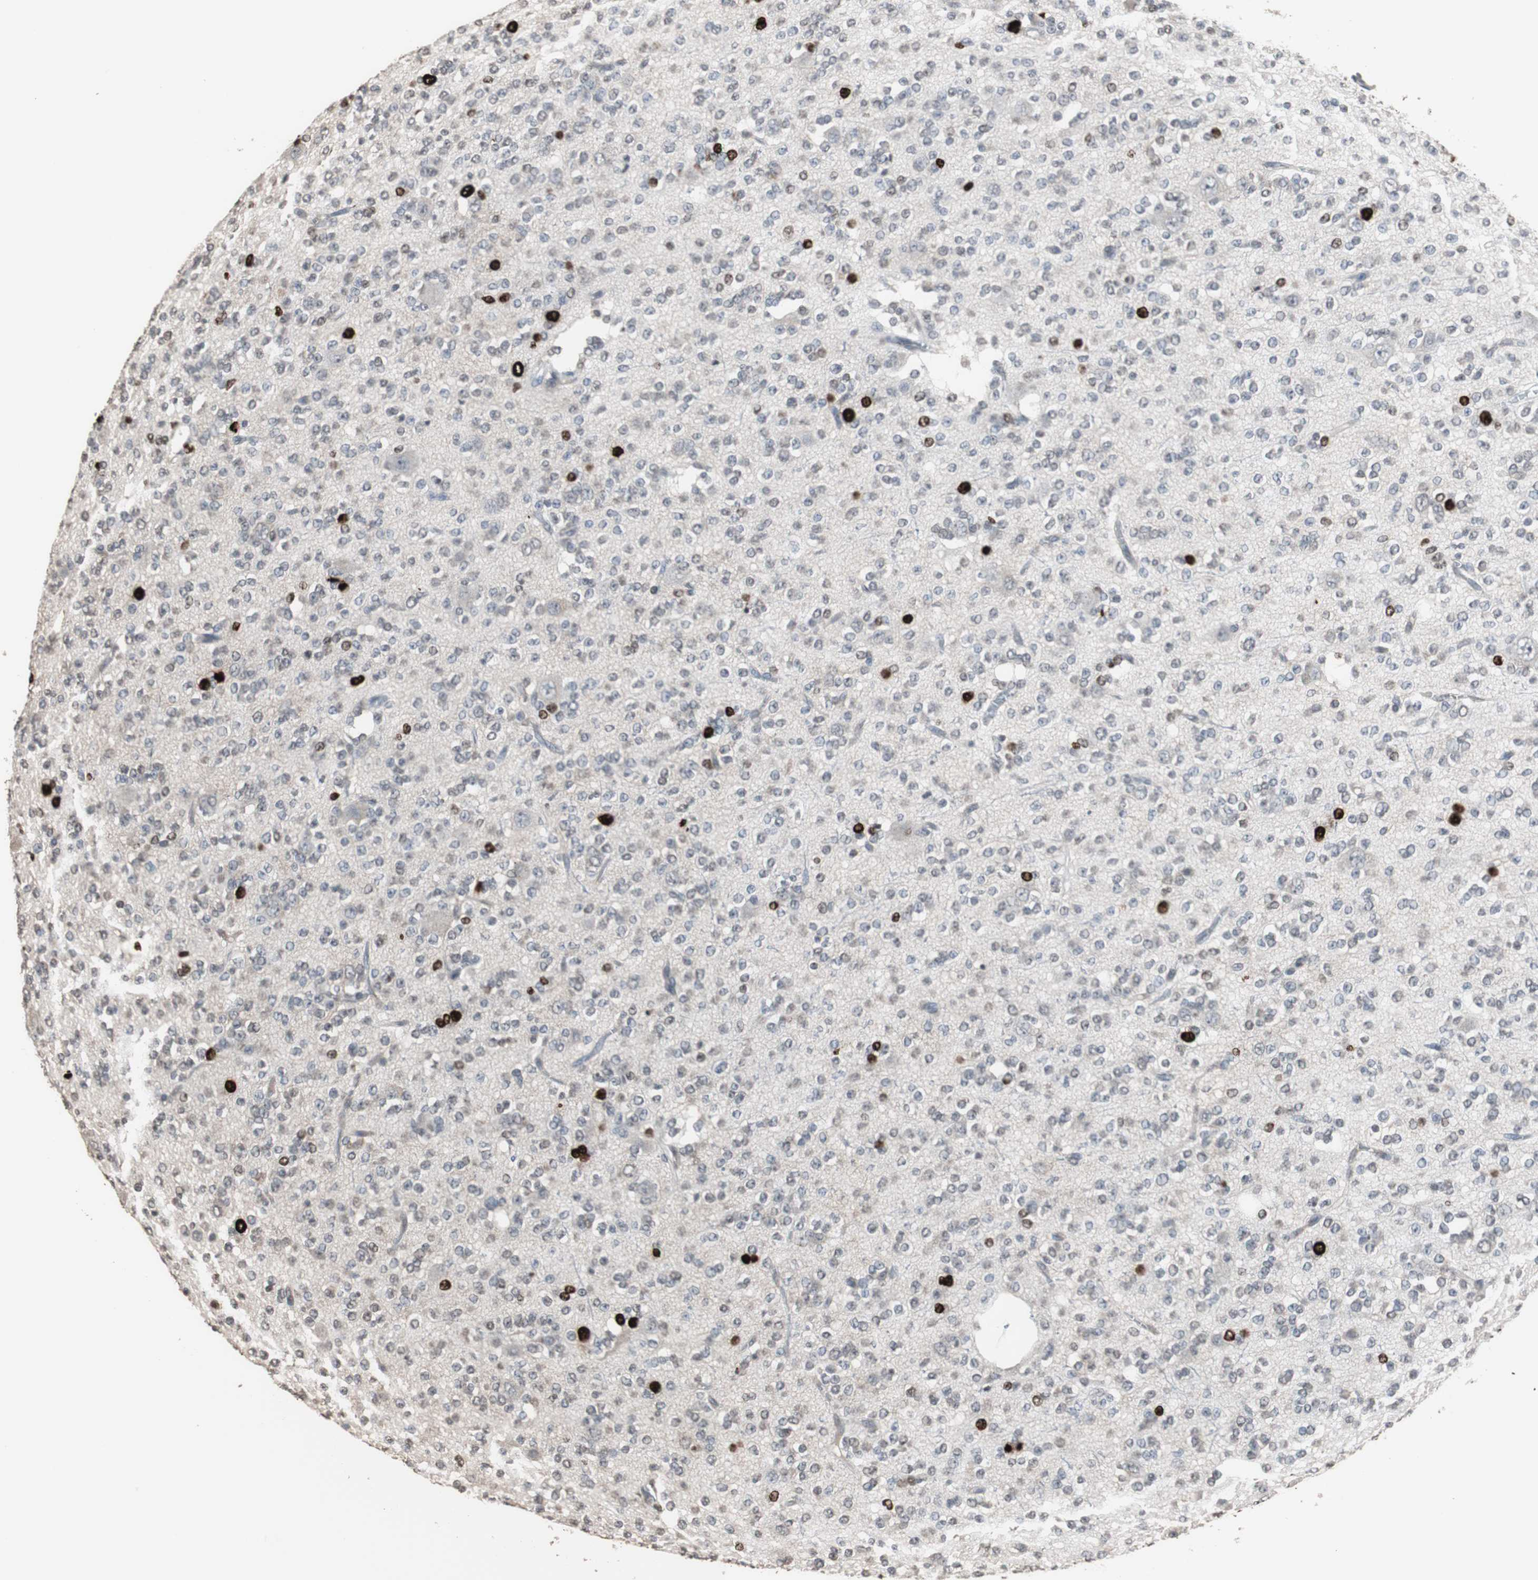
{"staining": {"intensity": "strong", "quantity": "<25%", "location": "nuclear"}, "tissue": "glioma", "cell_type": "Tumor cells", "image_type": "cancer", "snomed": [{"axis": "morphology", "description": "Glioma, malignant, Low grade"}, {"axis": "topography", "description": "Brain"}], "caption": "There is medium levels of strong nuclear expression in tumor cells of malignant low-grade glioma, as demonstrated by immunohistochemical staining (brown color).", "gene": "TOP2A", "patient": {"sex": "male", "age": 38}}